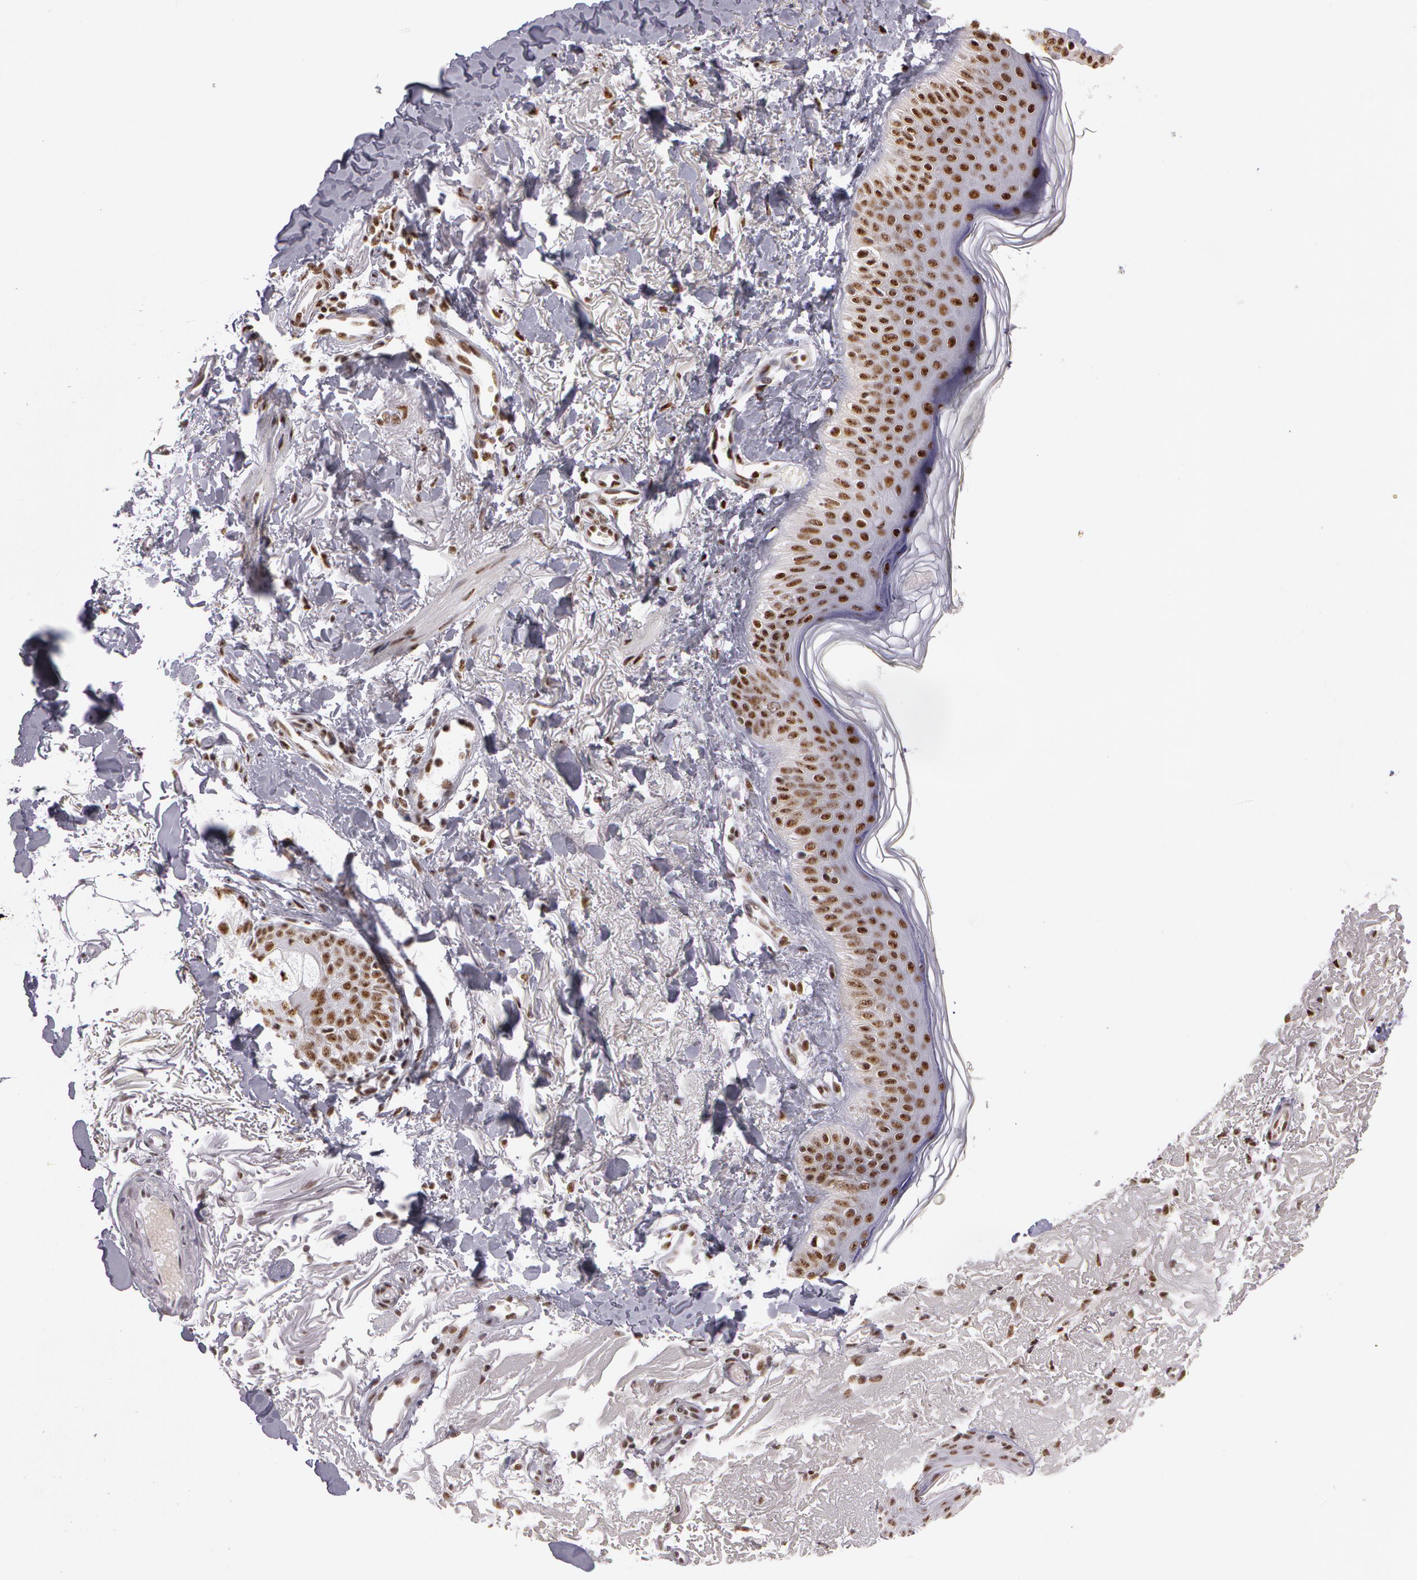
{"staining": {"intensity": "moderate", "quantity": ">75%", "location": "nuclear"}, "tissue": "skin", "cell_type": "Fibroblasts", "image_type": "normal", "snomed": [{"axis": "morphology", "description": "Normal tissue, NOS"}, {"axis": "morphology", "description": "Neoplasm, benign, NOS"}, {"axis": "topography", "description": "Skin"}], "caption": "Immunohistochemistry image of benign human skin stained for a protein (brown), which displays medium levels of moderate nuclear staining in approximately >75% of fibroblasts.", "gene": "PNN", "patient": {"sex": "female", "age": 53}}